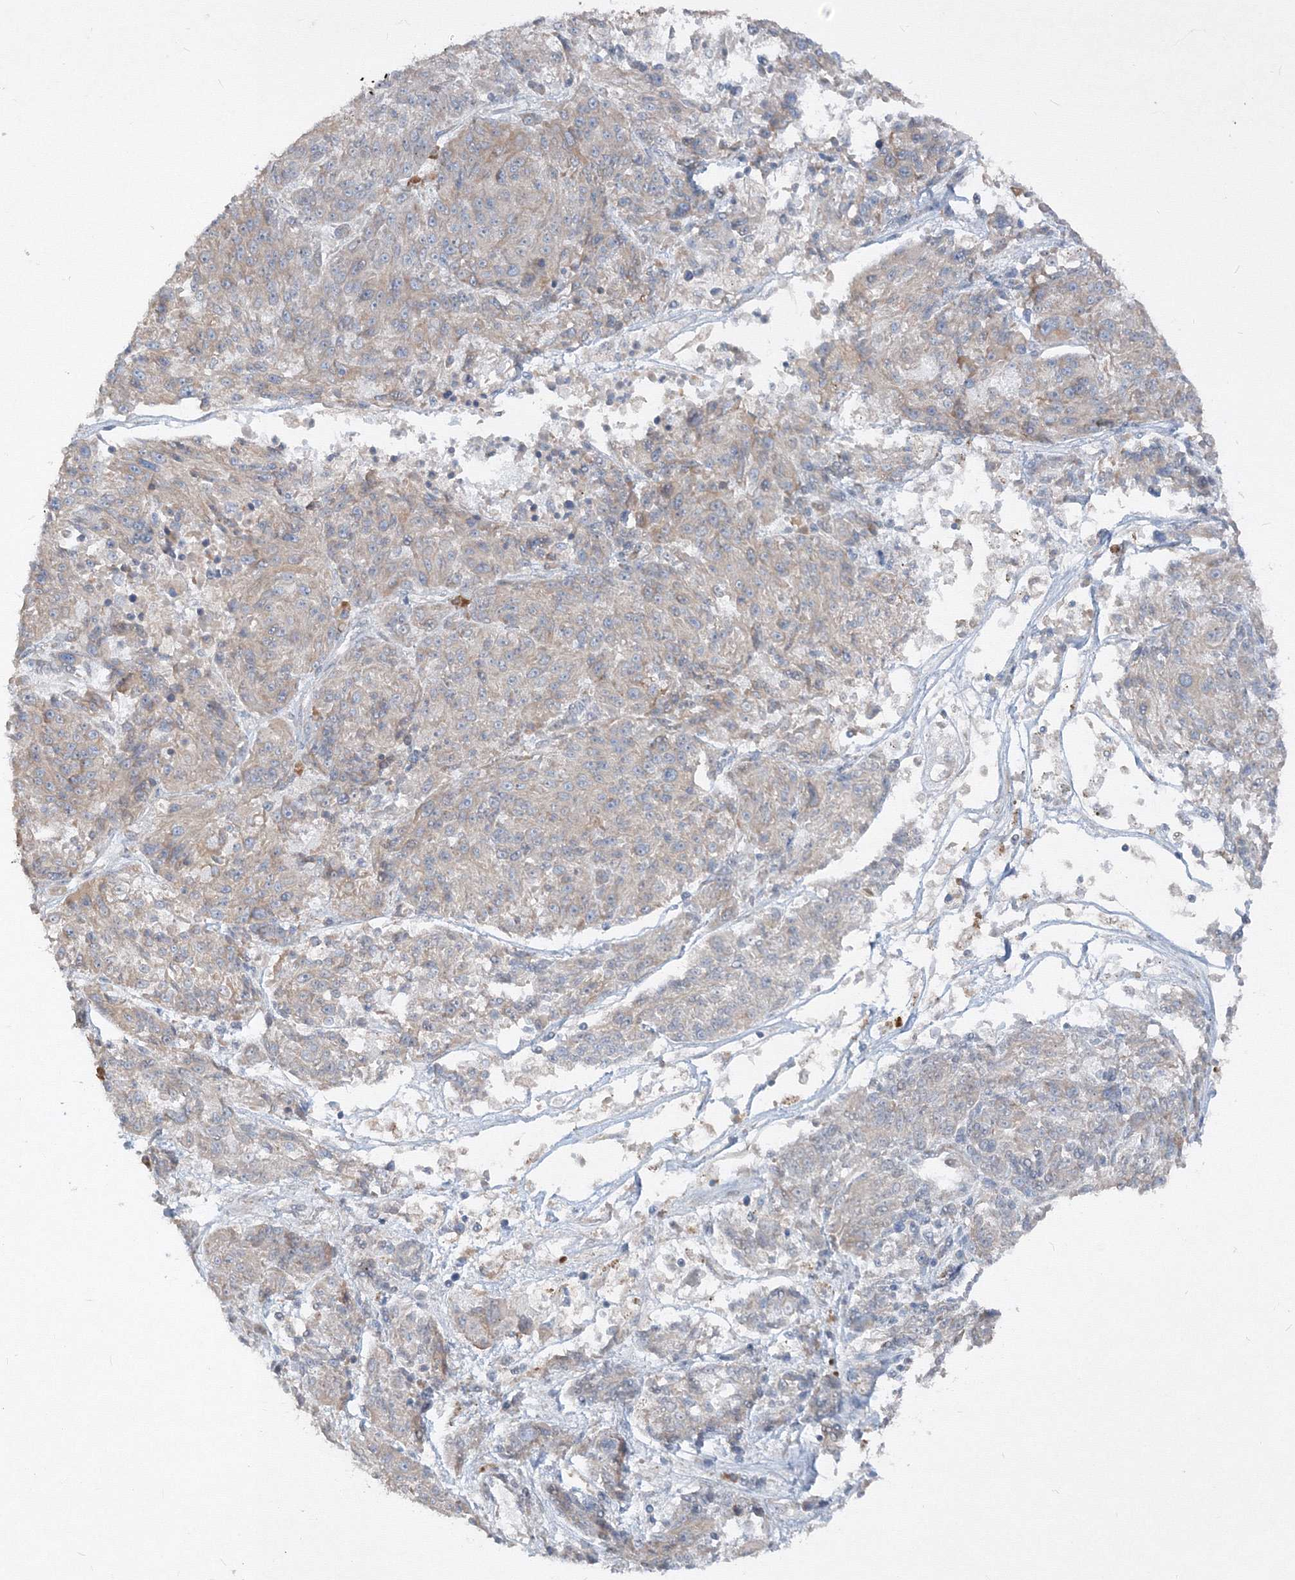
{"staining": {"intensity": "weak", "quantity": "<25%", "location": "cytoplasmic/membranous"}, "tissue": "melanoma", "cell_type": "Tumor cells", "image_type": "cancer", "snomed": [{"axis": "morphology", "description": "Malignant melanoma, NOS"}, {"axis": "topography", "description": "Skin"}], "caption": "This is an IHC image of malignant melanoma. There is no expression in tumor cells.", "gene": "IFNAR1", "patient": {"sex": "male", "age": 53}}